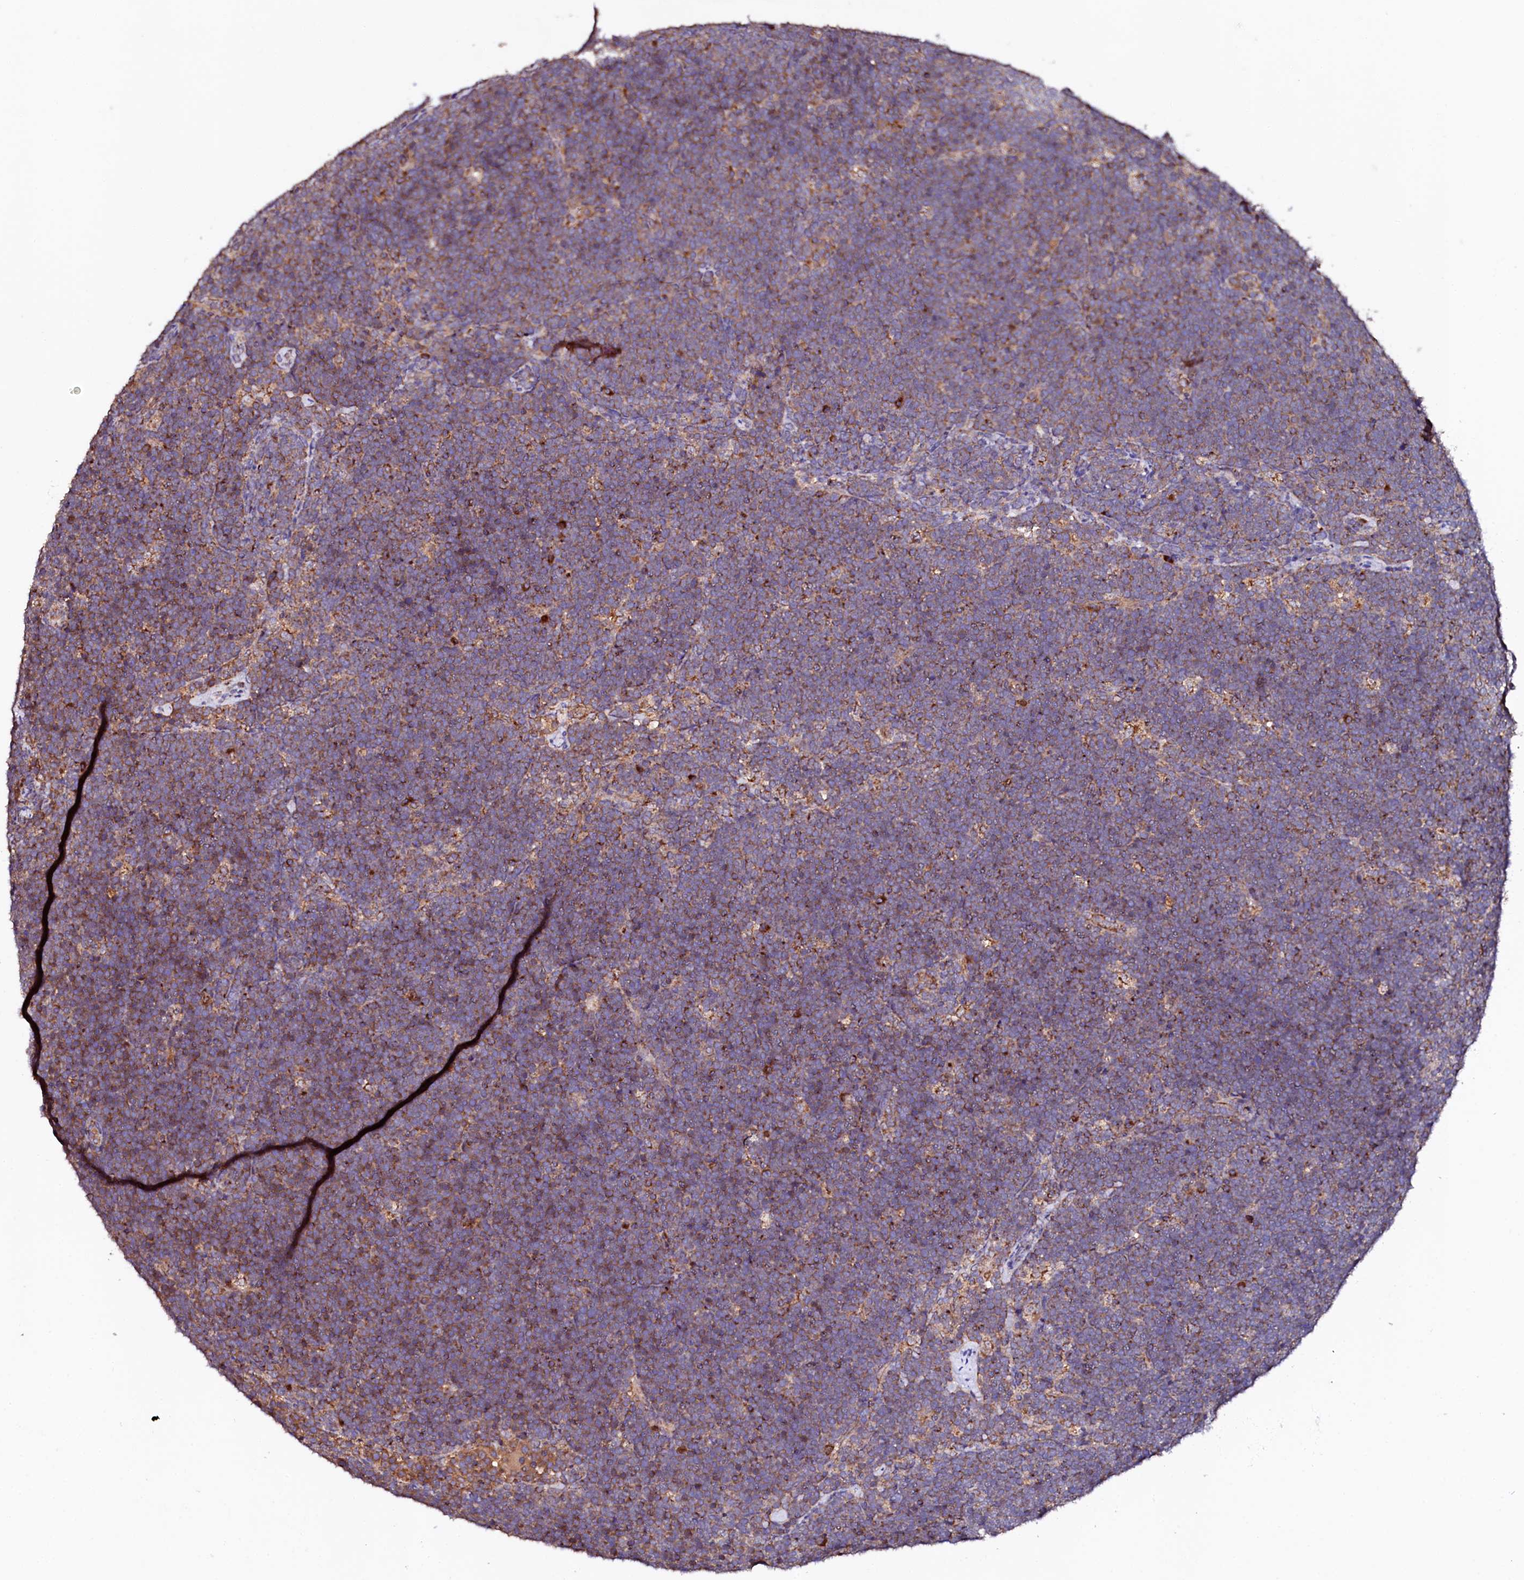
{"staining": {"intensity": "moderate", "quantity": ">75%", "location": "cytoplasmic/membranous"}, "tissue": "lymphoma", "cell_type": "Tumor cells", "image_type": "cancer", "snomed": [{"axis": "morphology", "description": "Malignant lymphoma, non-Hodgkin's type, High grade"}, {"axis": "topography", "description": "Lymph node"}], "caption": "Human lymphoma stained with a brown dye demonstrates moderate cytoplasmic/membranous positive staining in about >75% of tumor cells.", "gene": "ST3GAL1", "patient": {"sex": "male", "age": 13}}